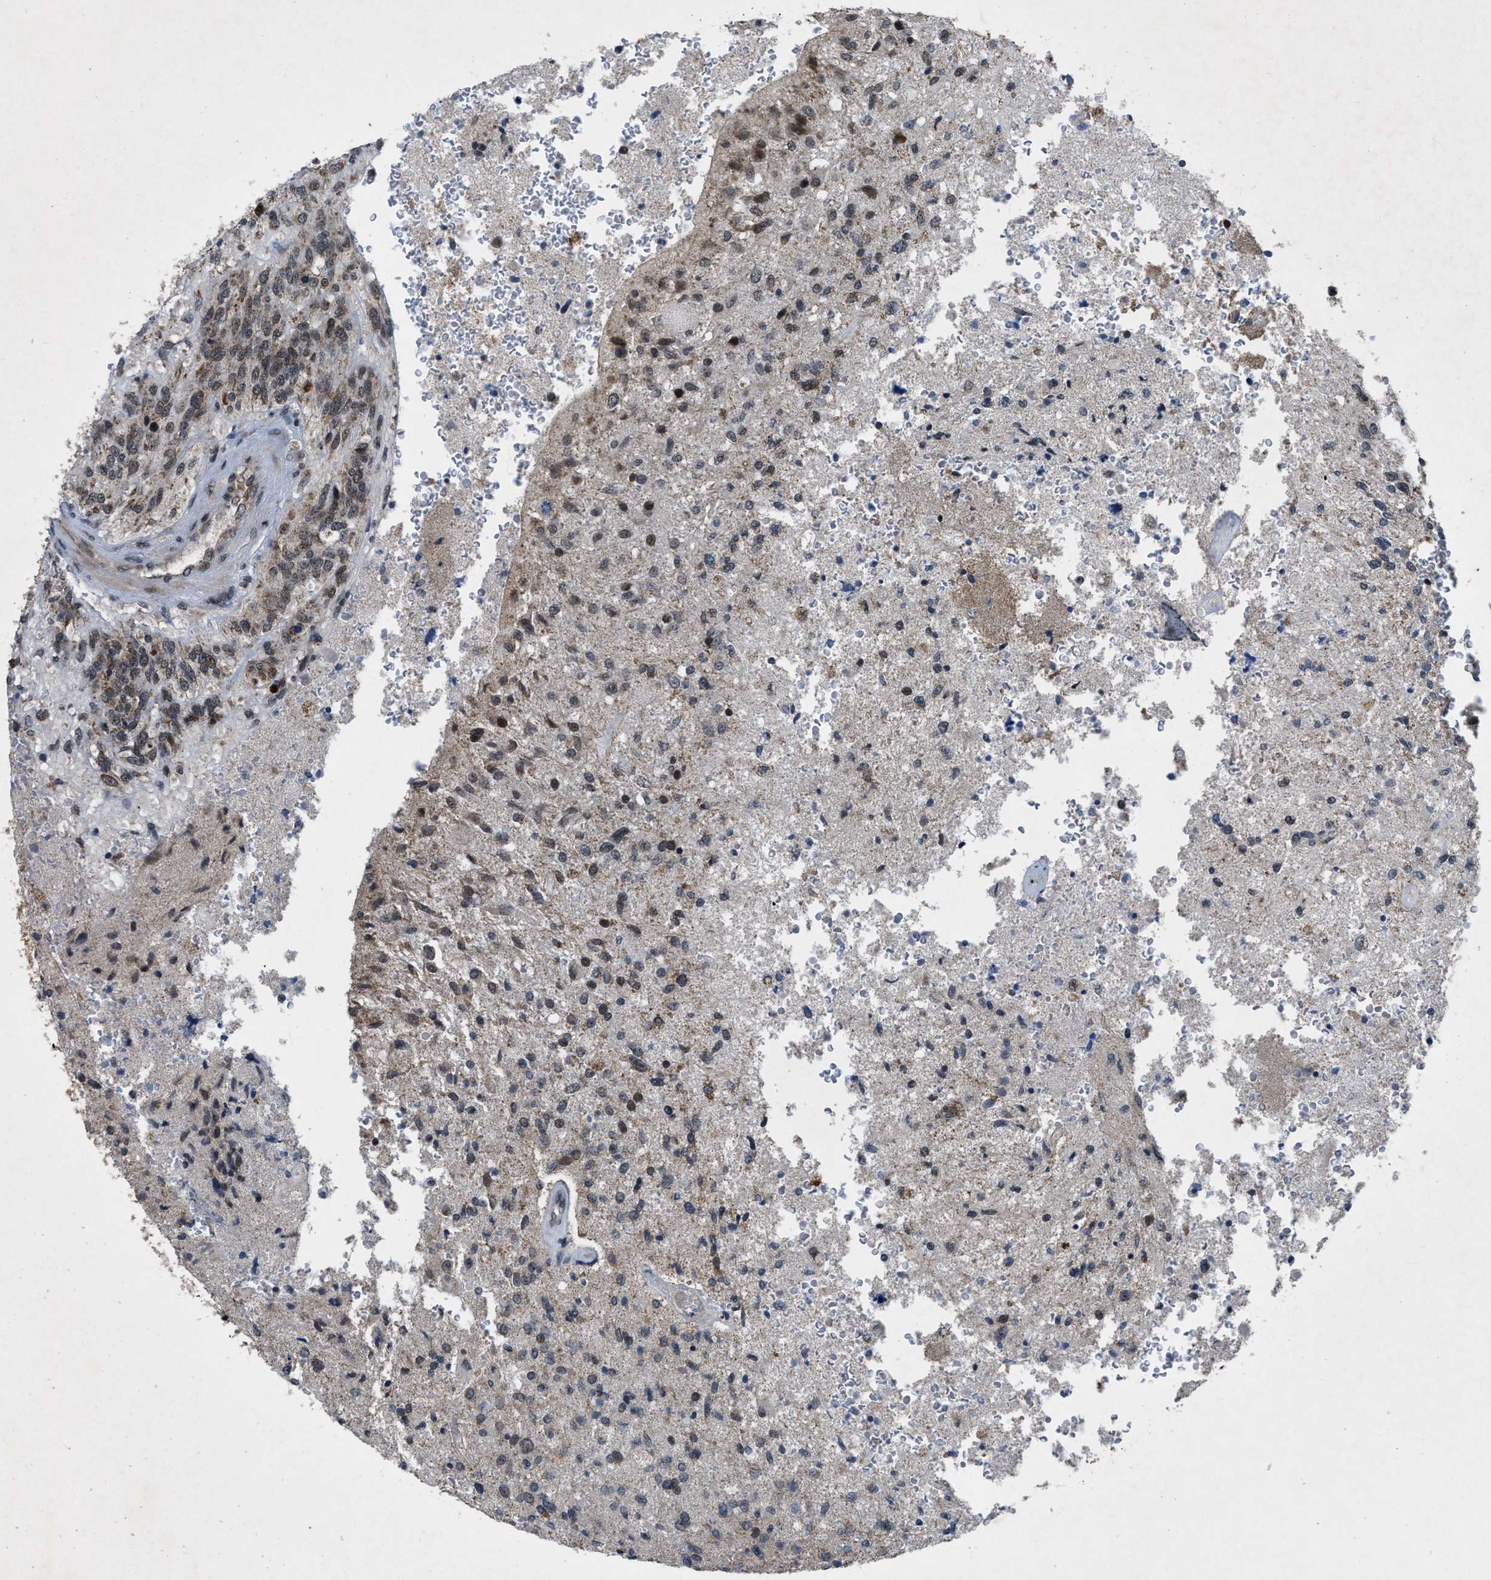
{"staining": {"intensity": "moderate", "quantity": "<25%", "location": "nuclear"}, "tissue": "glioma", "cell_type": "Tumor cells", "image_type": "cancer", "snomed": [{"axis": "morphology", "description": "Normal tissue, NOS"}, {"axis": "morphology", "description": "Glioma, malignant, High grade"}, {"axis": "topography", "description": "Cerebral cortex"}], "caption": "A brown stain labels moderate nuclear expression of a protein in human glioma tumor cells.", "gene": "ZNHIT1", "patient": {"sex": "male", "age": 77}}